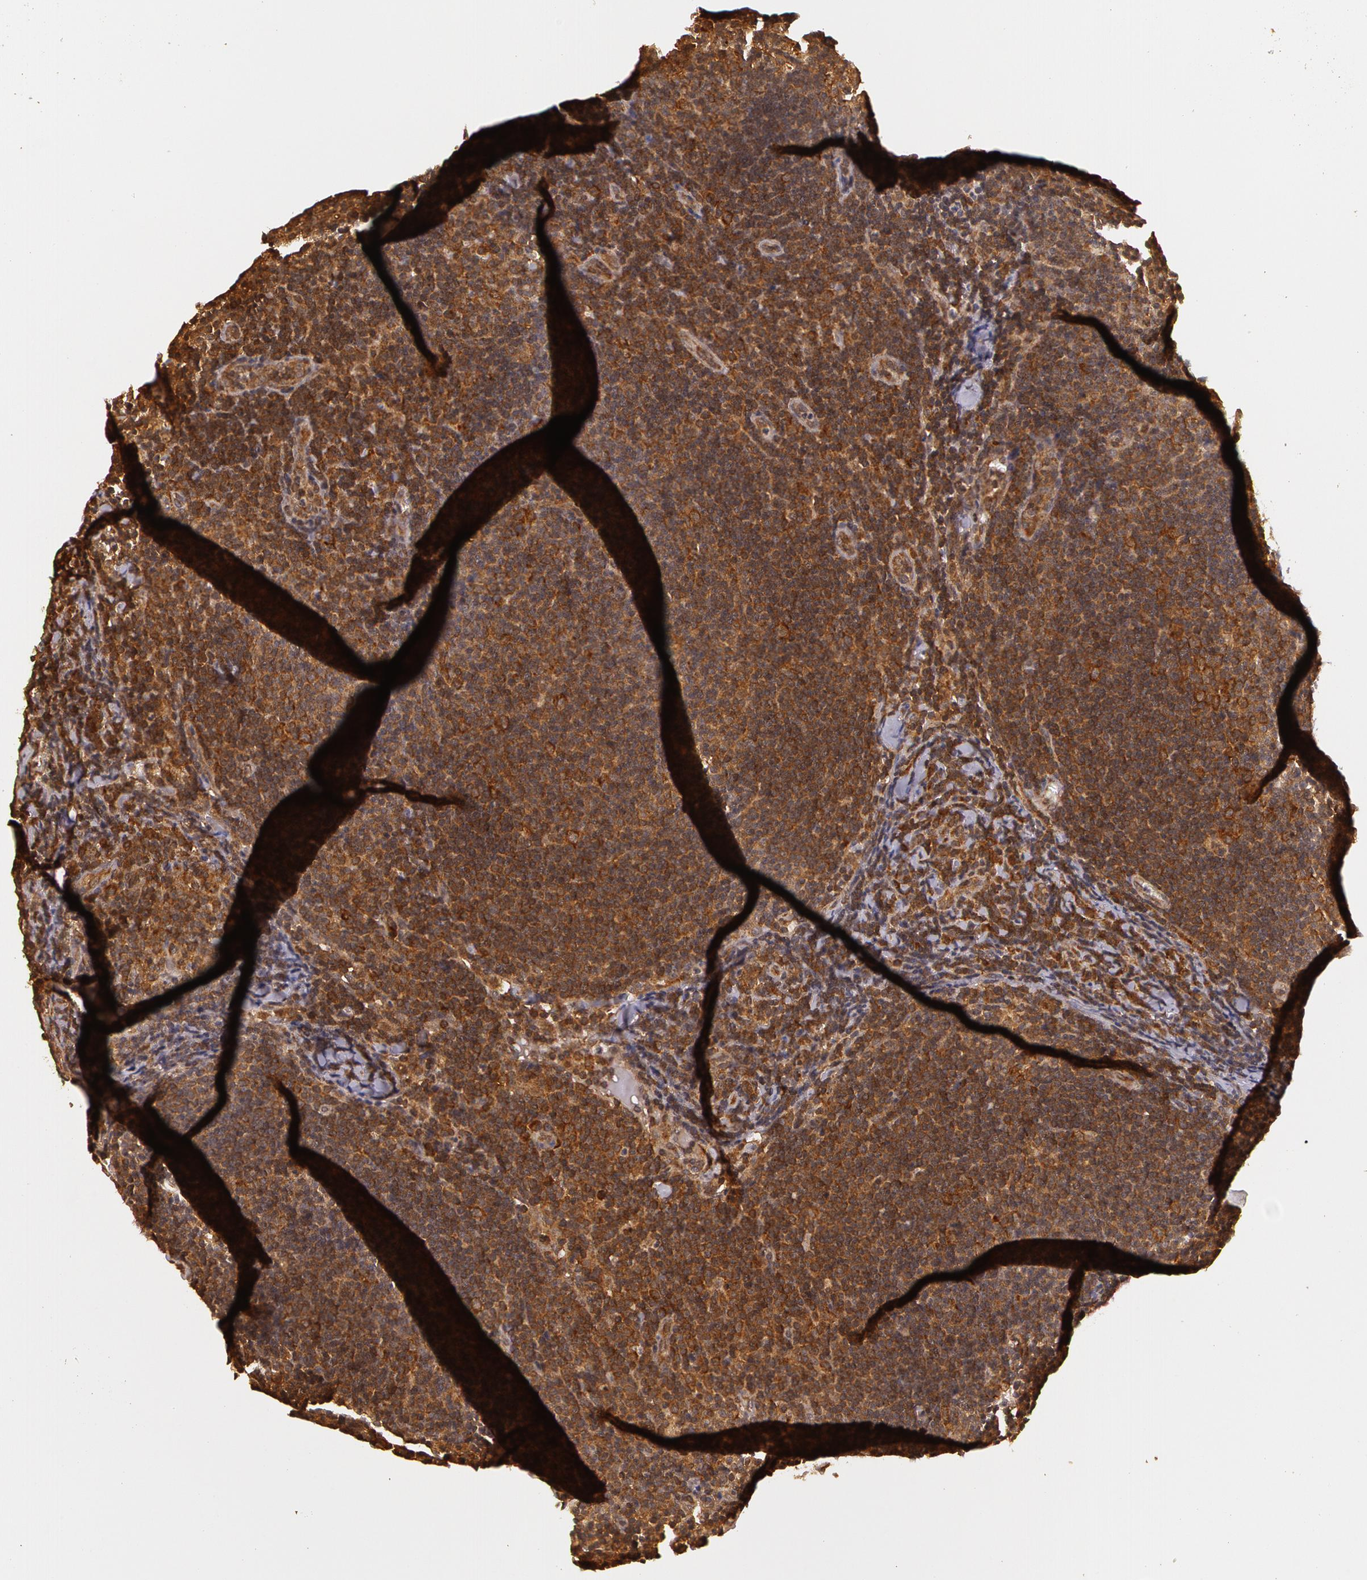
{"staining": {"intensity": "strong", "quantity": ">75%", "location": "cytoplasmic/membranous"}, "tissue": "lymphoma", "cell_type": "Tumor cells", "image_type": "cancer", "snomed": [{"axis": "morphology", "description": "Malignant lymphoma, non-Hodgkin's type, Low grade"}, {"axis": "topography", "description": "Lymph node"}], "caption": "The photomicrograph reveals immunohistochemical staining of lymphoma. There is strong cytoplasmic/membranous expression is identified in about >75% of tumor cells.", "gene": "ASCC2", "patient": {"sex": "male", "age": 49}}